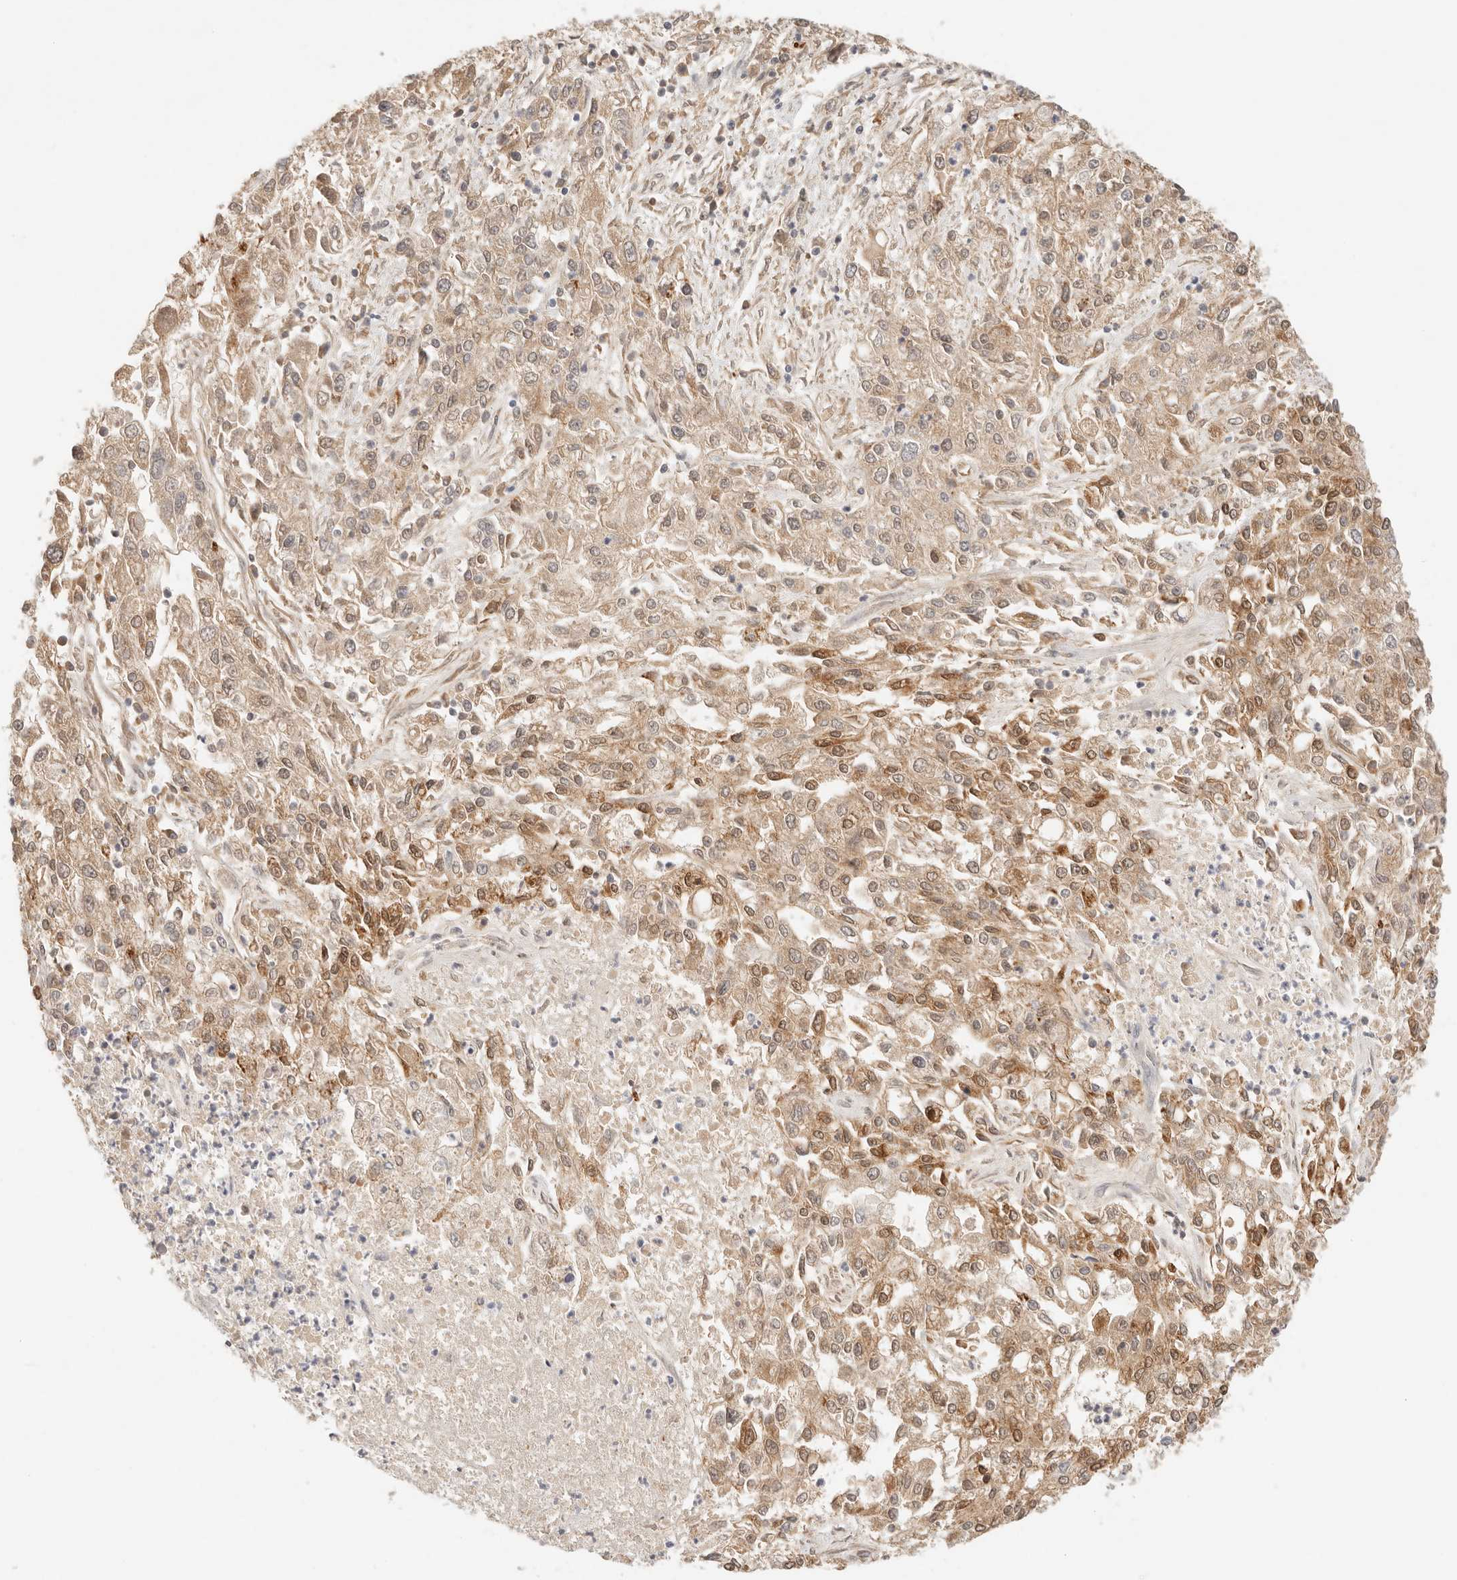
{"staining": {"intensity": "moderate", "quantity": ">75%", "location": "cytoplasmic/membranous"}, "tissue": "endometrial cancer", "cell_type": "Tumor cells", "image_type": "cancer", "snomed": [{"axis": "morphology", "description": "Adenocarcinoma, NOS"}, {"axis": "topography", "description": "Endometrium"}], "caption": "Protein staining displays moderate cytoplasmic/membranous staining in approximately >75% of tumor cells in adenocarcinoma (endometrial).", "gene": "COA6", "patient": {"sex": "female", "age": 49}}